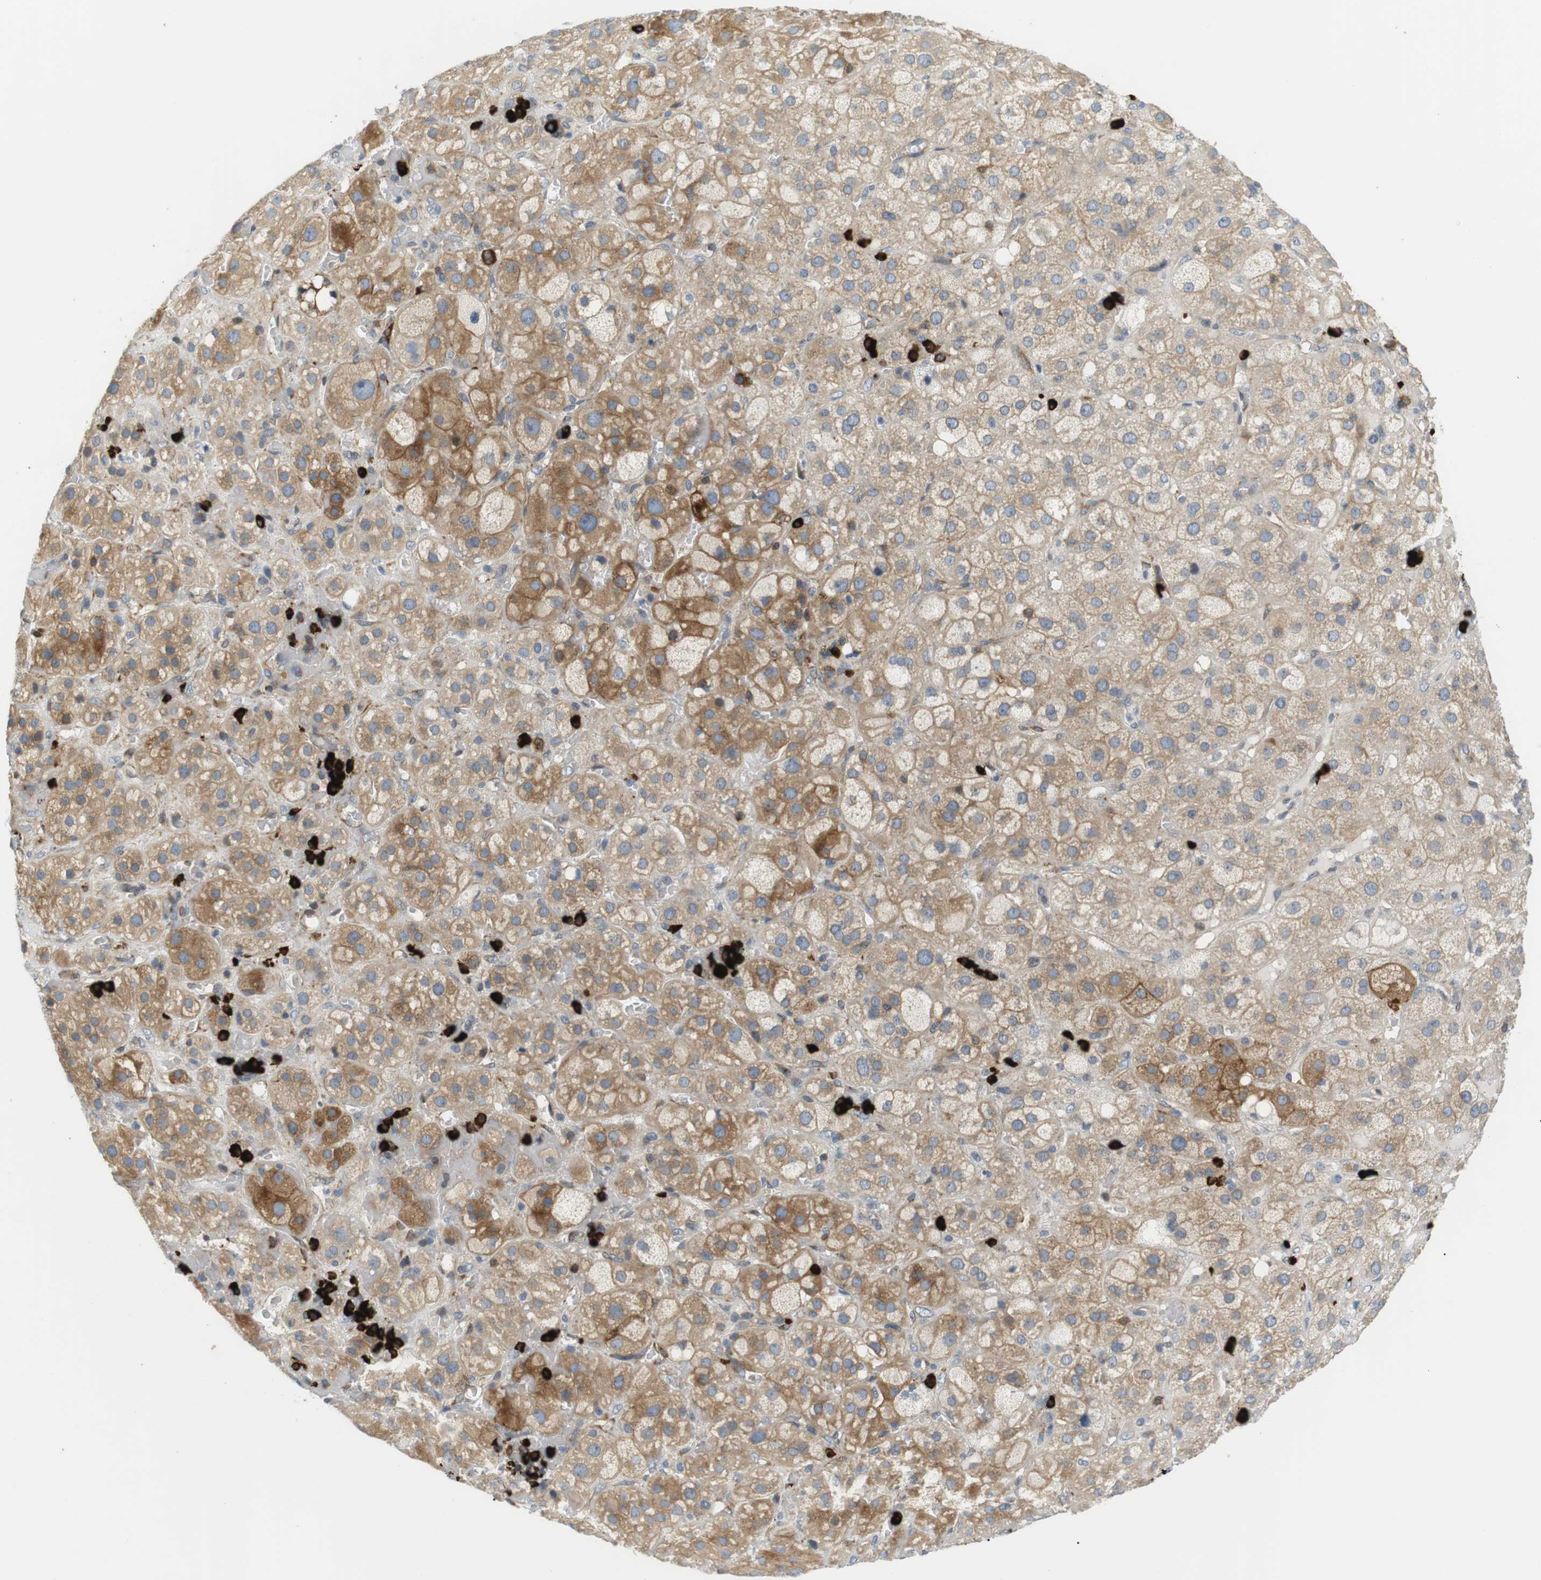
{"staining": {"intensity": "moderate", "quantity": "25%-75%", "location": "cytoplasmic/membranous"}, "tissue": "adrenal gland", "cell_type": "Glandular cells", "image_type": "normal", "snomed": [{"axis": "morphology", "description": "Normal tissue, NOS"}, {"axis": "topography", "description": "Adrenal gland"}], "caption": "DAB immunohistochemical staining of unremarkable human adrenal gland displays moderate cytoplasmic/membranous protein expression in about 25%-75% of glandular cells.", "gene": "TMEM200A", "patient": {"sex": "female", "age": 47}}